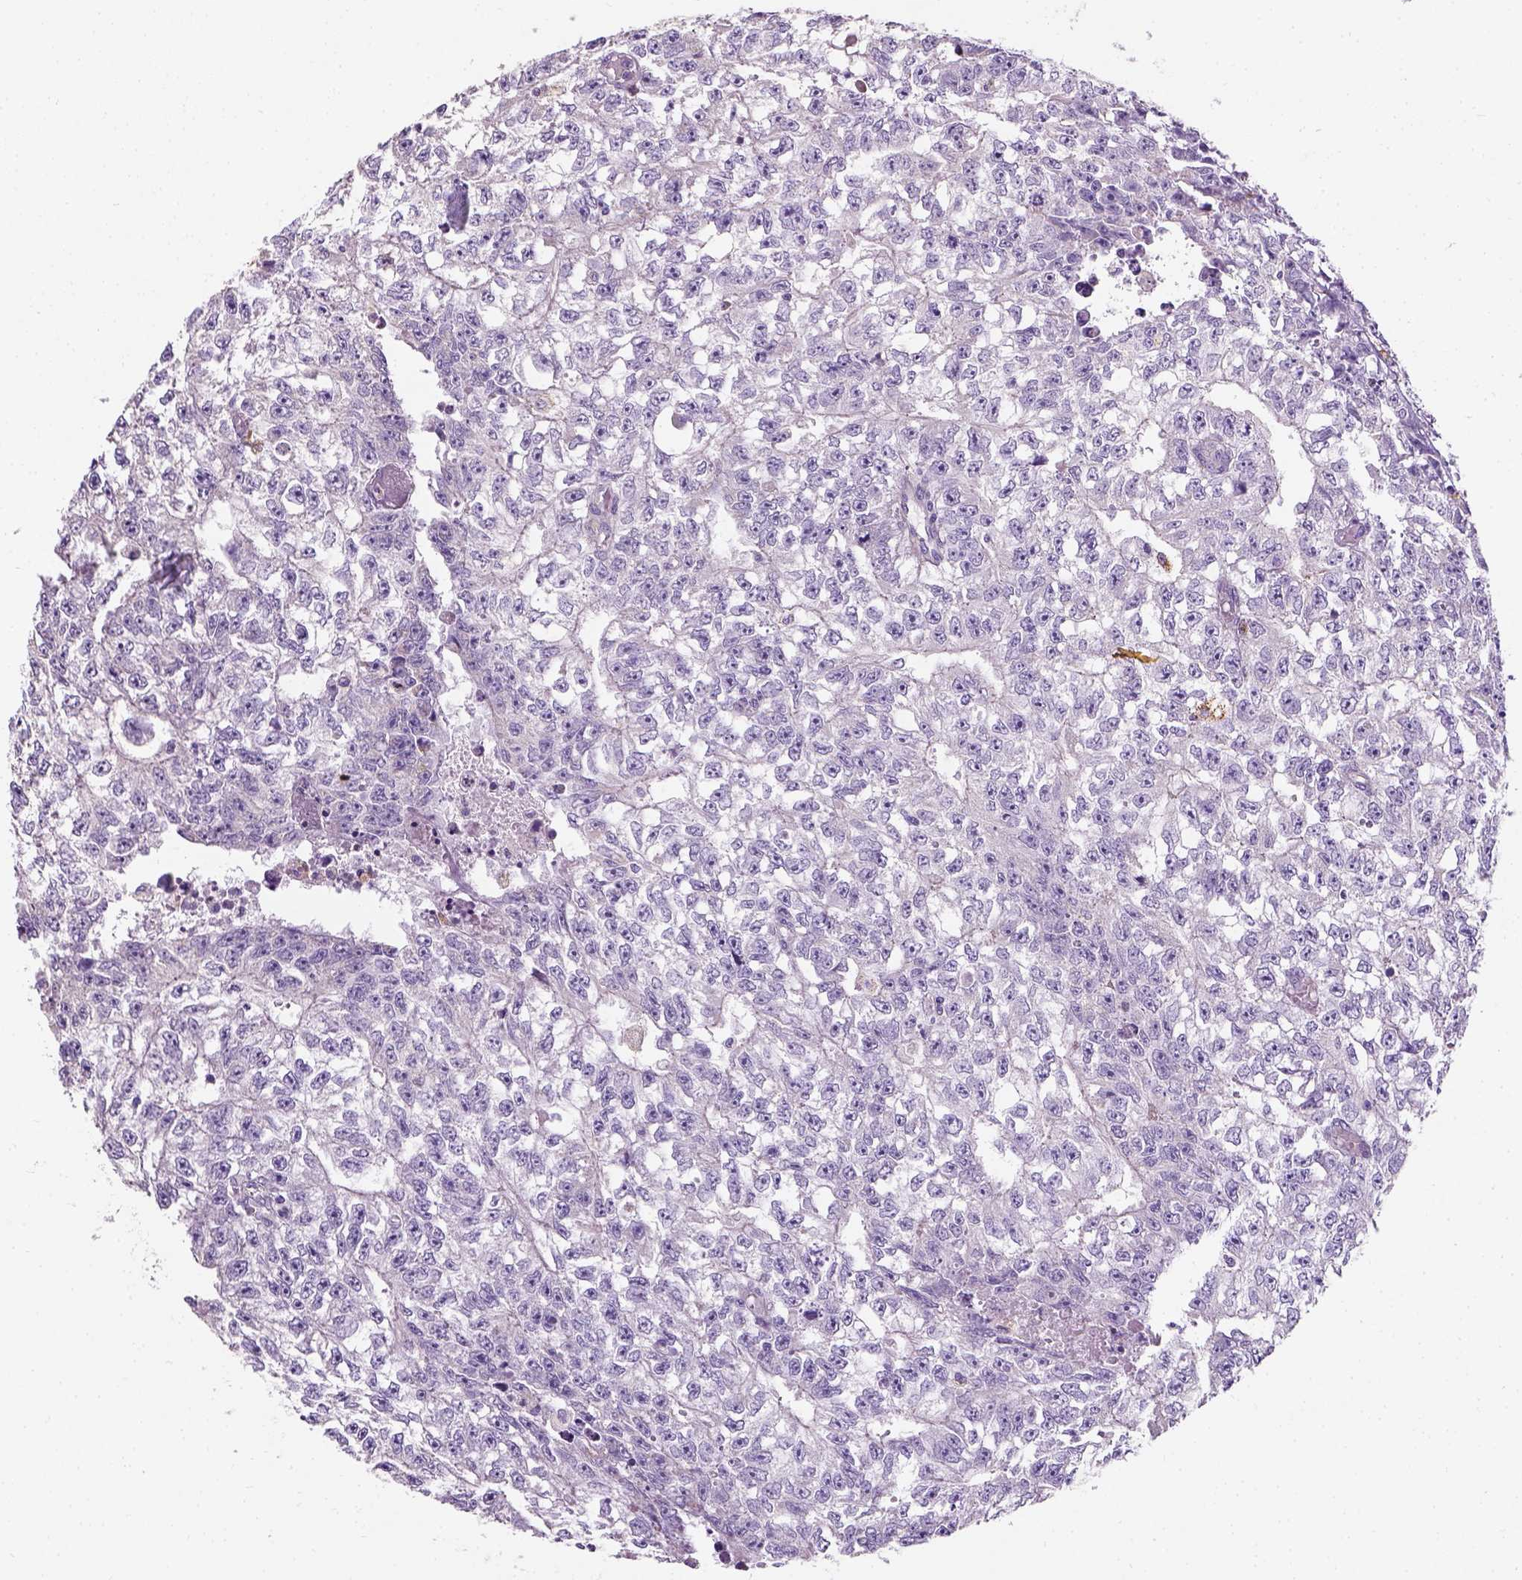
{"staining": {"intensity": "negative", "quantity": "none", "location": "none"}, "tissue": "testis cancer", "cell_type": "Tumor cells", "image_type": "cancer", "snomed": [{"axis": "morphology", "description": "Carcinoma, Embryonal, NOS"}, {"axis": "morphology", "description": "Teratoma, malignant, NOS"}, {"axis": "topography", "description": "Testis"}], "caption": "Immunohistochemical staining of testis cancer reveals no significant positivity in tumor cells.", "gene": "CHODL", "patient": {"sex": "male", "age": 24}}